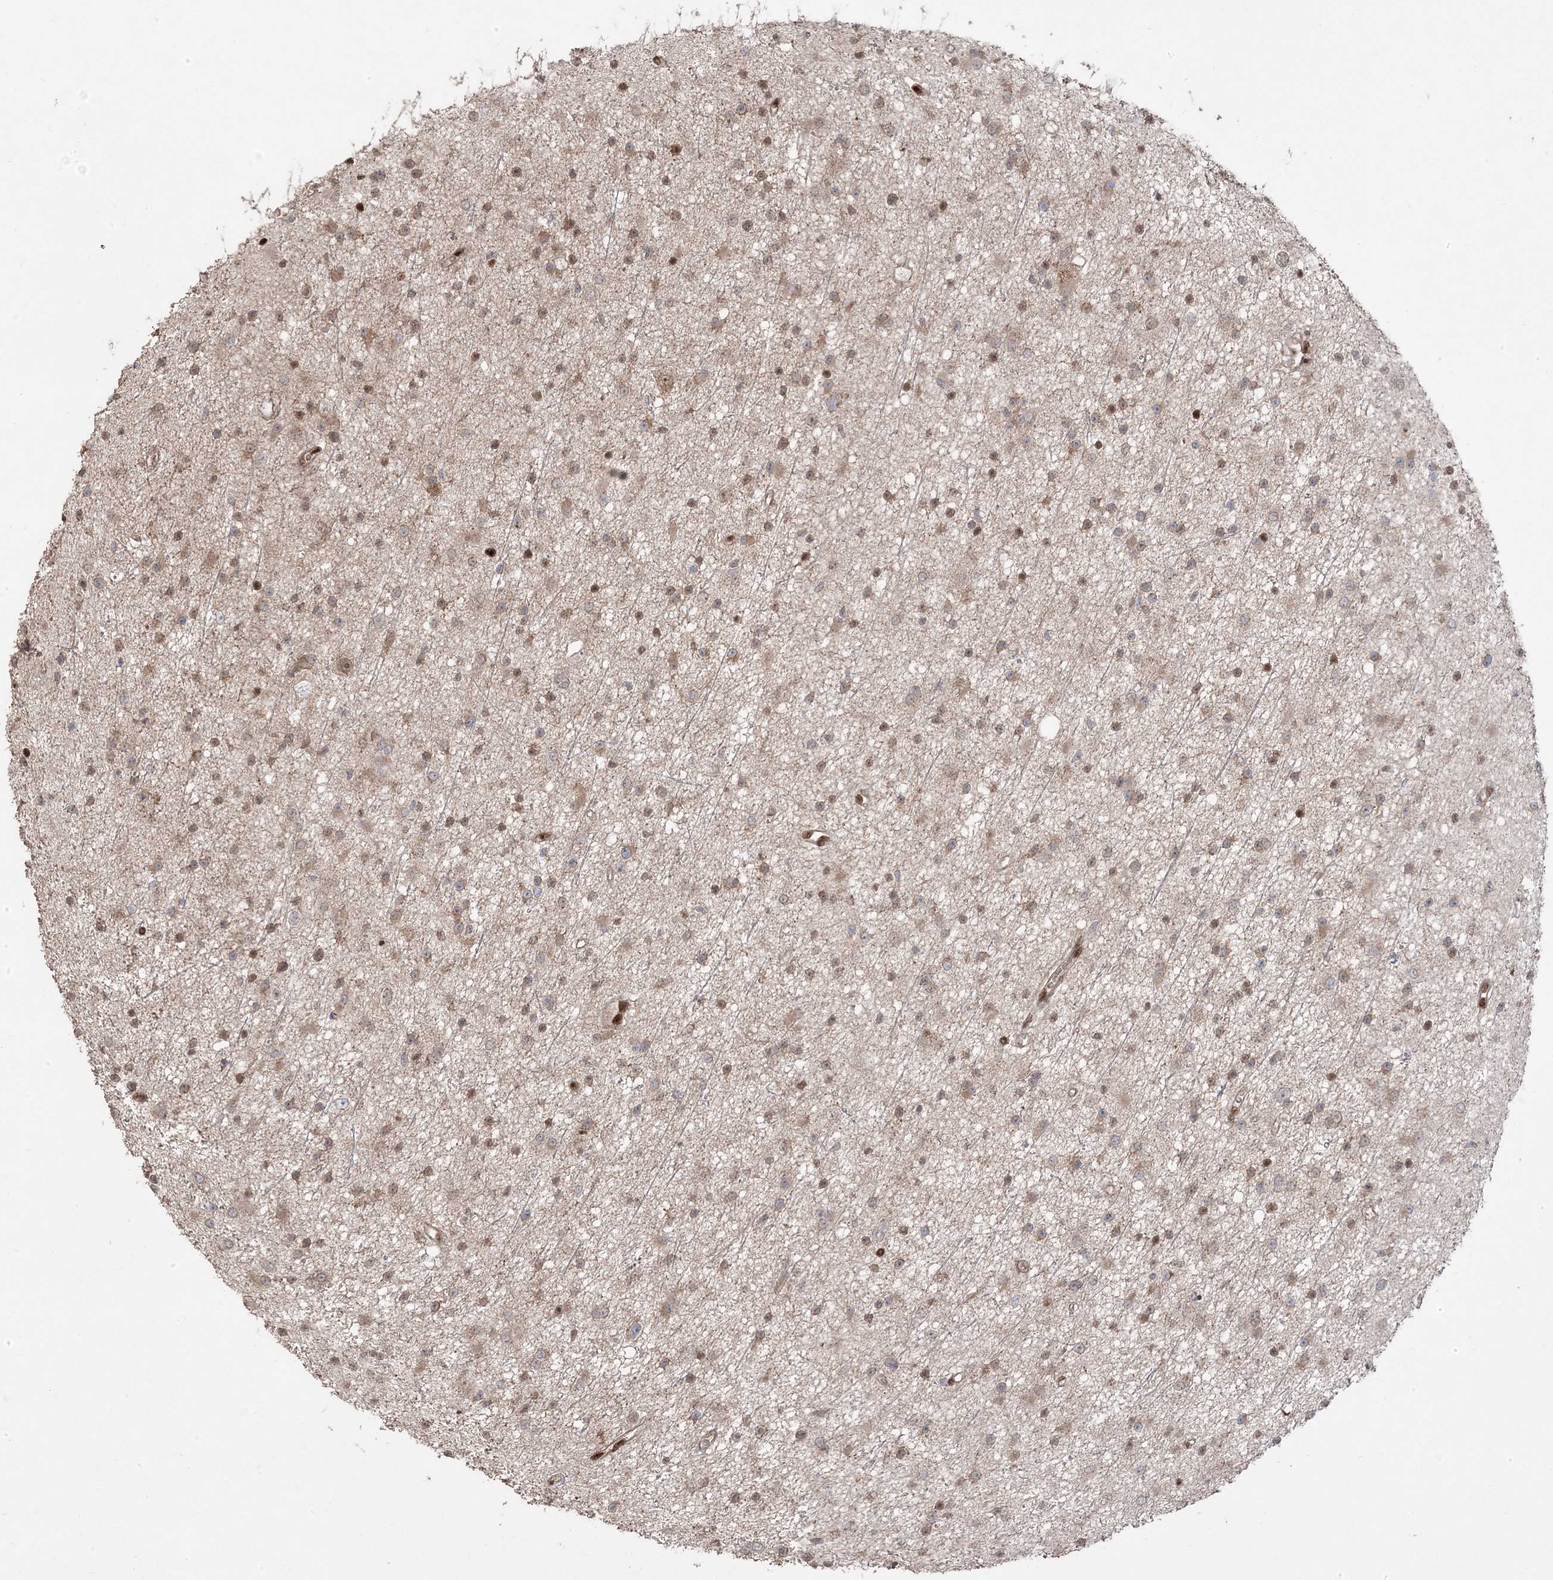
{"staining": {"intensity": "moderate", "quantity": "25%-75%", "location": "cytoplasmic/membranous,nuclear"}, "tissue": "glioma", "cell_type": "Tumor cells", "image_type": "cancer", "snomed": [{"axis": "morphology", "description": "Glioma, malignant, Low grade"}, {"axis": "topography", "description": "Cerebral cortex"}], "caption": "This image demonstrates low-grade glioma (malignant) stained with immunohistochemistry (IHC) to label a protein in brown. The cytoplasmic/membranous and nuclear of tumor cells show moderate positivity for the protein. Nuclei are counter-stained blue.", "gene": "PPOX", "patient": {"sex": "female", "age": 39}}